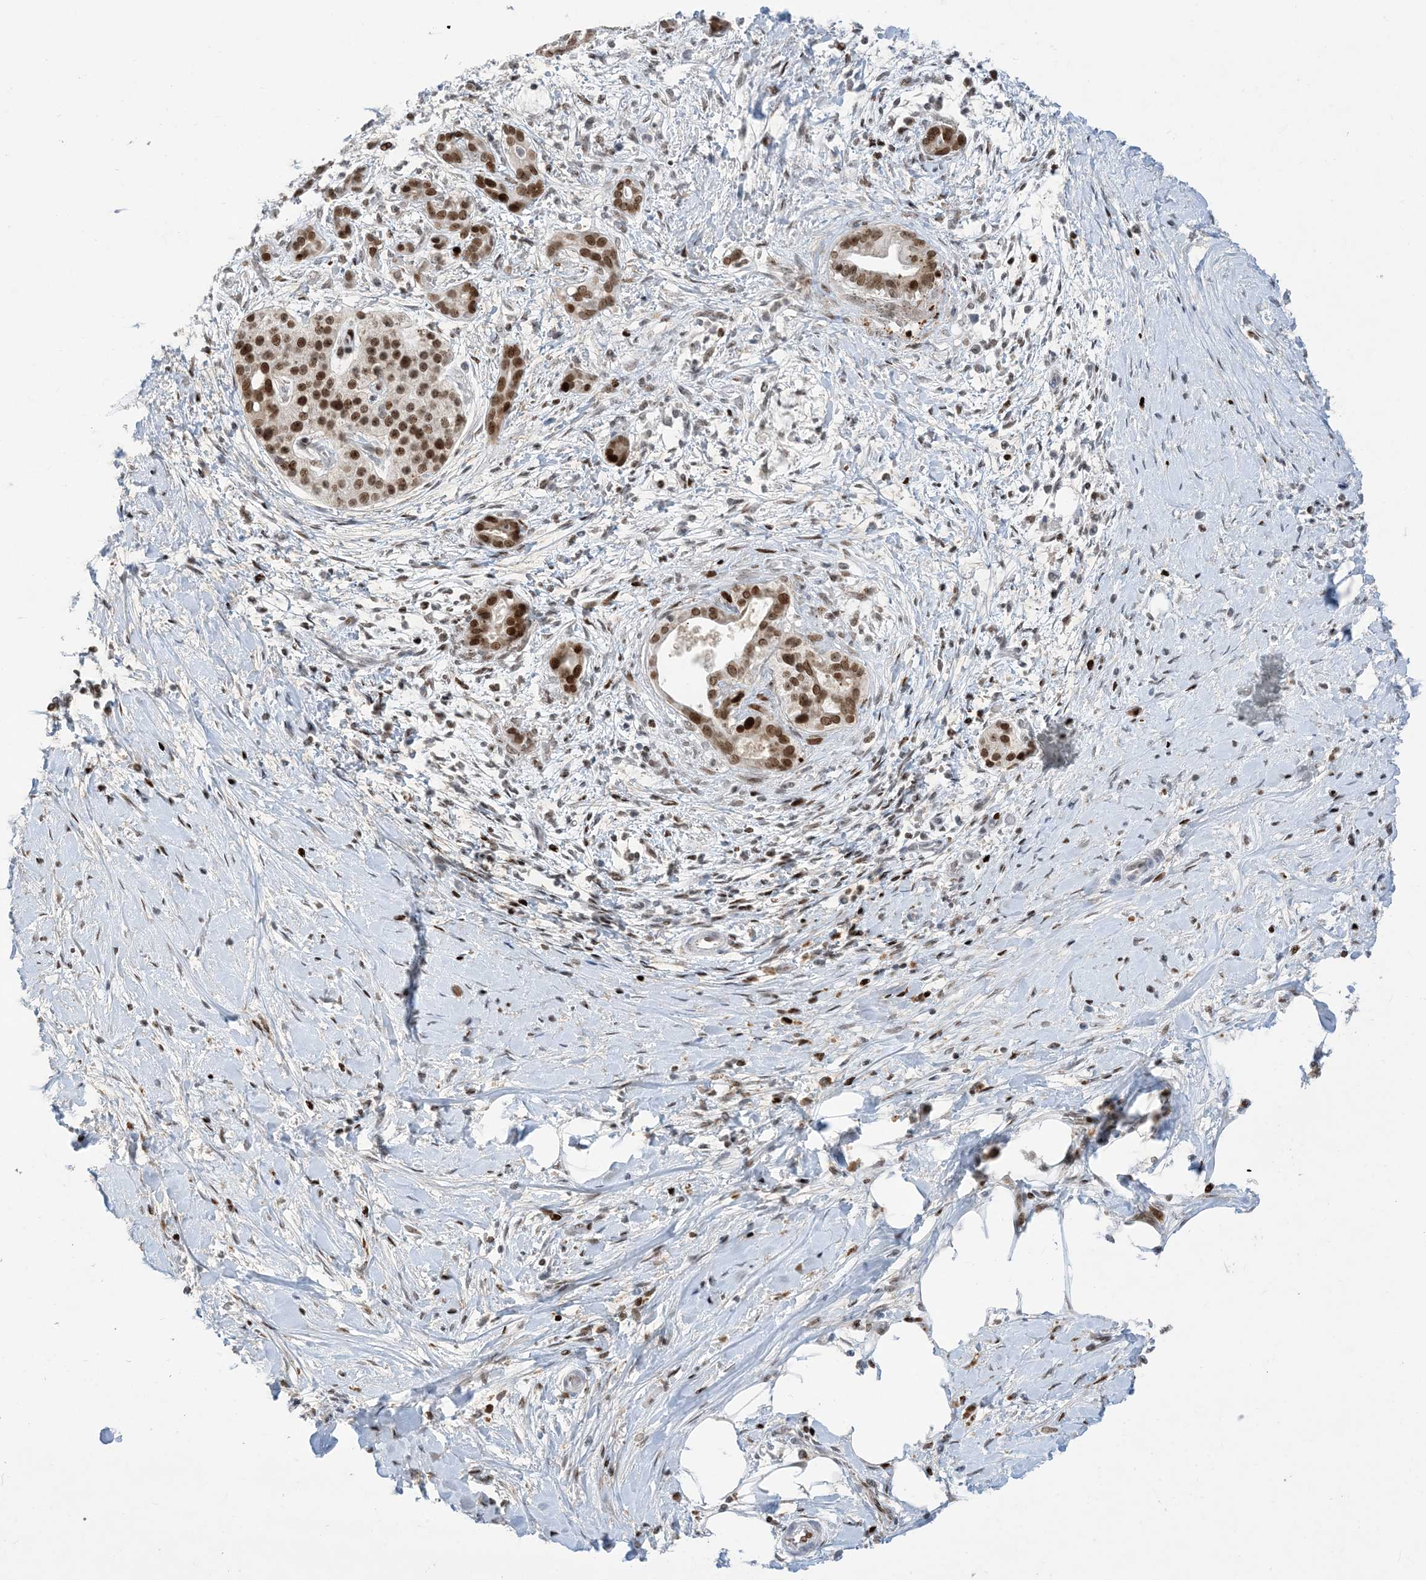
{"staining": {"intensity": "strong", "quantity": ">75%", "location": "nuclear"}, "tissue": "pancreatic cancer", "cell_type": "Tumor cells", "image_type": "cancer", "snomed": [{"axis": "morphology", "description": "Adenocarcinoma, NOS"}, {"axis": "topography", "description": "Pancreas"}], "caption": "Human pancreatic cancer stained with a protein marker reveals strong staining in tumor cells.", "gene": "SLC25A53", "patient": {"sex": "male", "age": 58}}